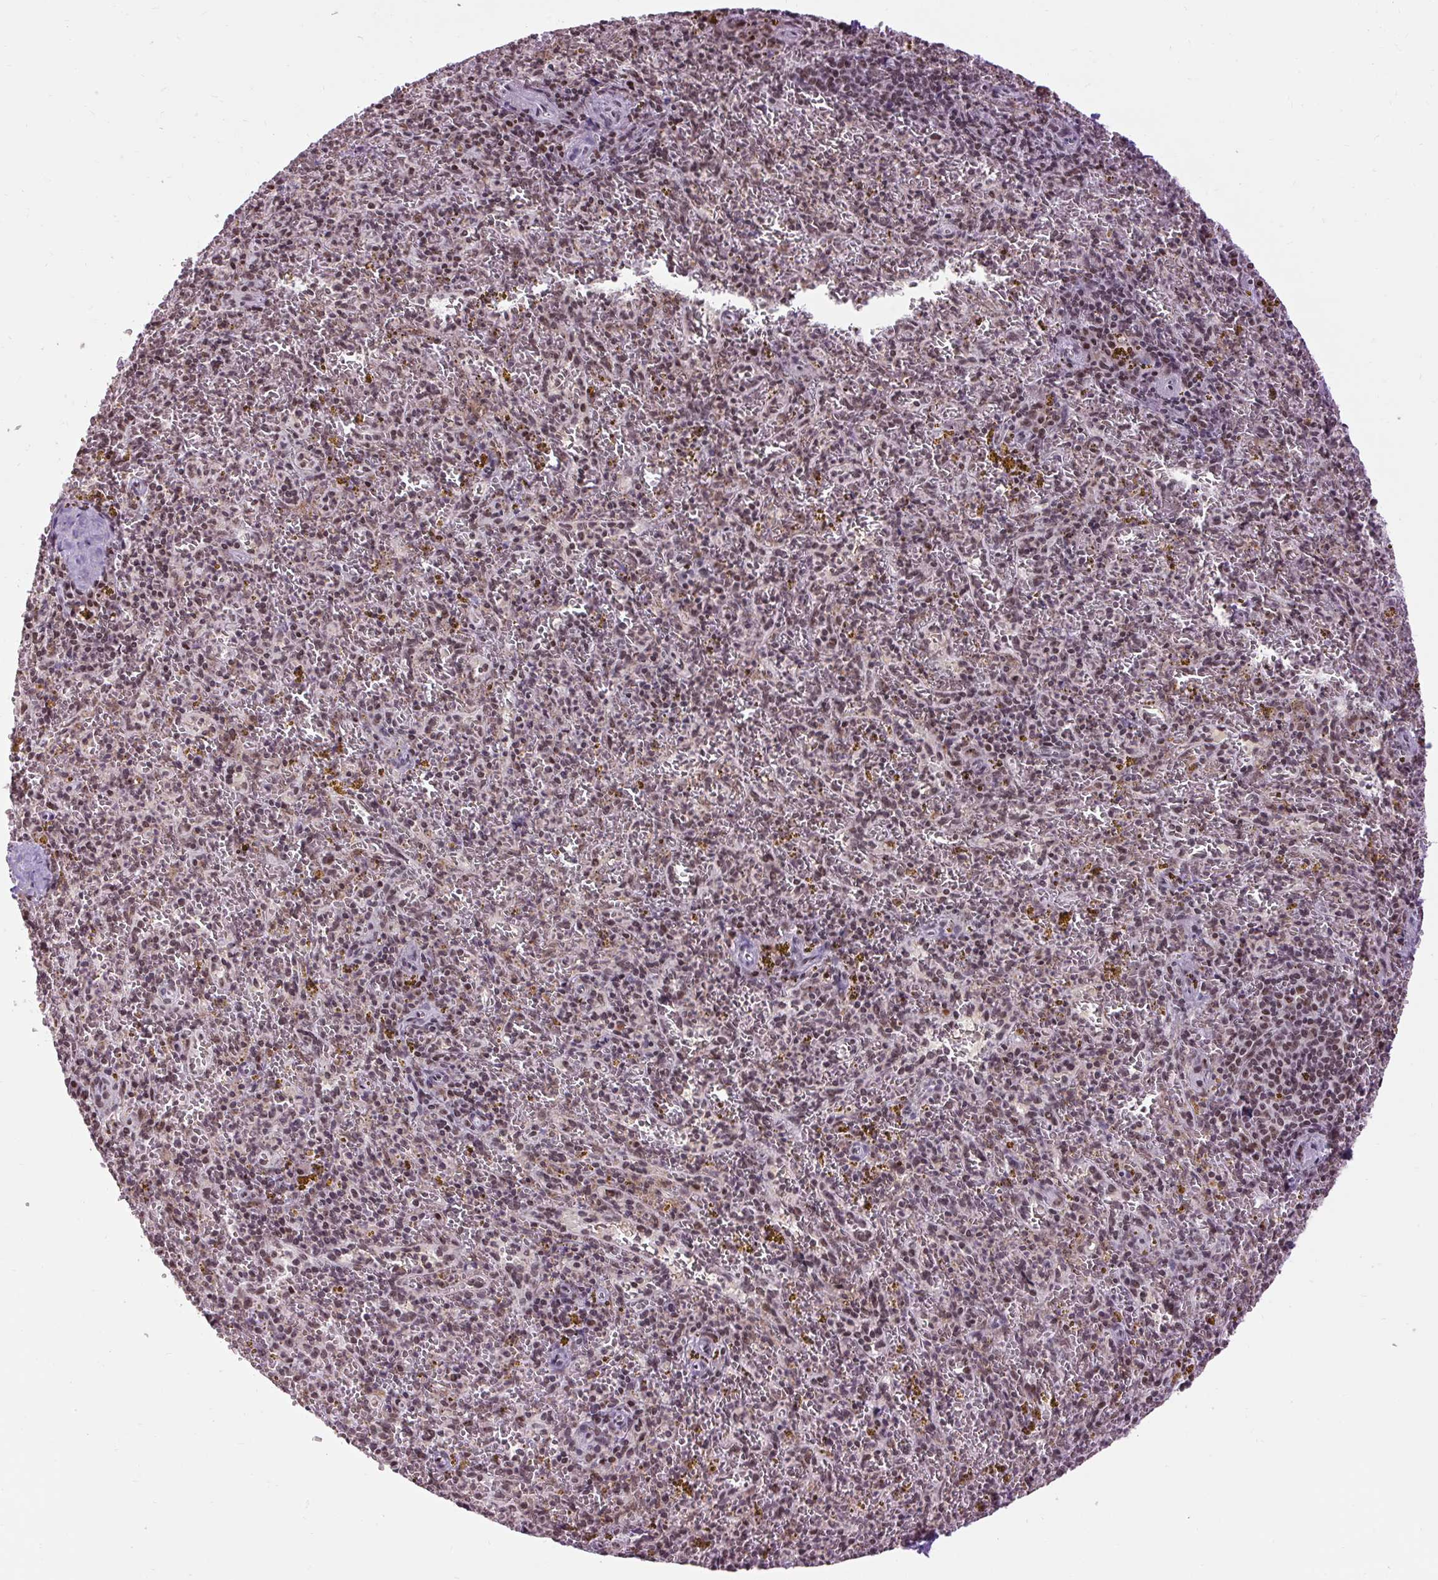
{"staining": {"intensity": "moderate", "quantity": "25%-75%", "location": "nuclear"}, "tissue": "spleen", "cell_type": "Cells in red pulp", "image_type": "normal", "snomed": [{"axis": "morphology", "description": "Normal tissue, NOS"}, {"axis": "topography", "description": "Spleen"}], "caption": "Approximately 25%-75% of cells in red pulp in normal human spleen display moderate nuclear protein expression as visualized by brown immunohistochemical staining.", "gene": "ZNF672", "patient": {"sex": "male", "age": 57}}